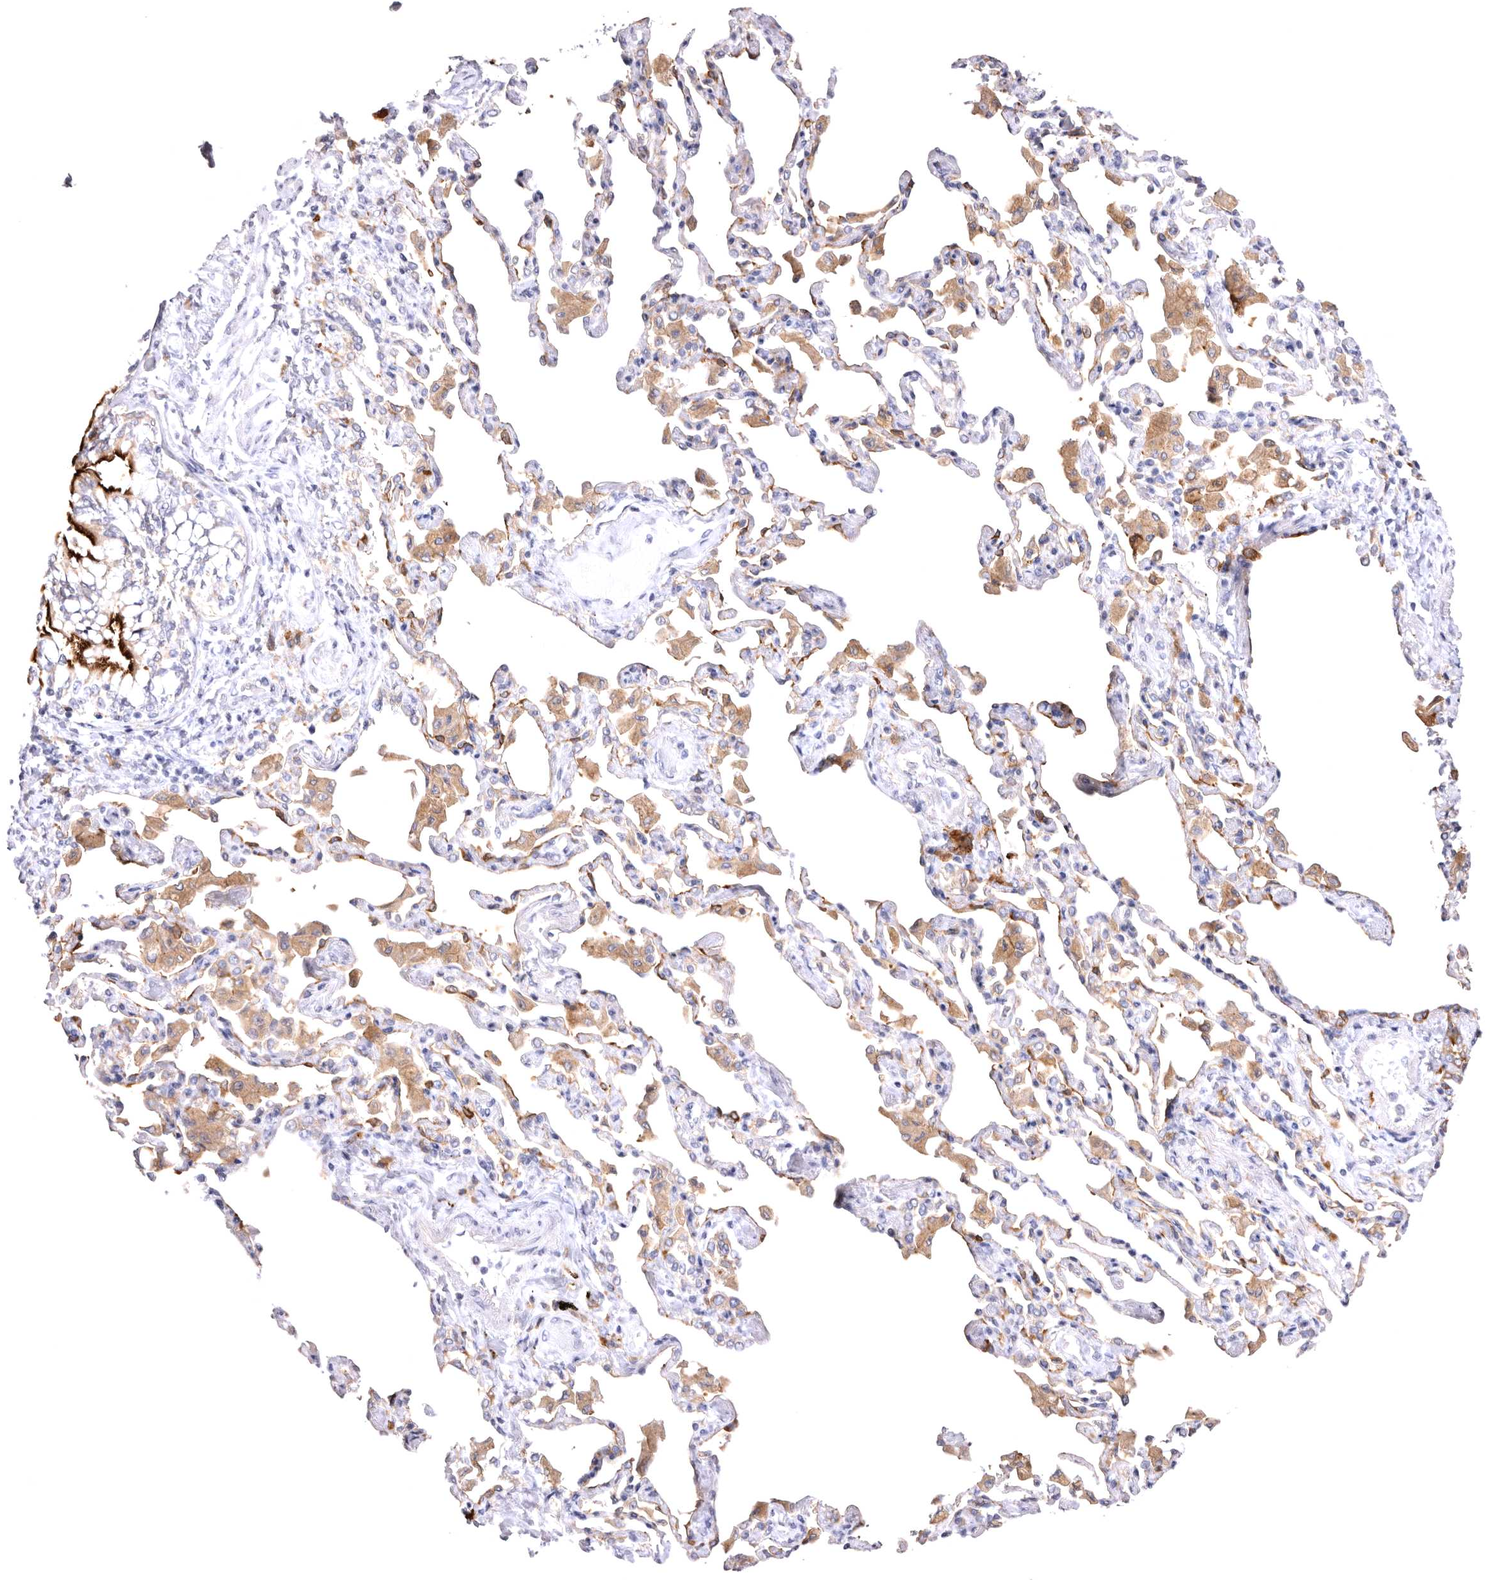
{"staining": {"intensity": "strong", "quantity": "25%-75%", "location": "cytoplasmic/membranous"}, "tissue": "bronchus", "cell_type": "Respiratory epithelial cells", "image_type": "normal", "snomed": [{"axis": "morphology", "description": "Normal tissue, NOS"}, {"axis": "morphology", "description": "Inflammation, NOS"}, {"axis": "topography", "description": "Bronchus"}, {"axis": "topography", "description": "Lung"}], "caption": "Unremarkable bronchus displays strong cytoplasmic/membranous expression in approximately 25%-75% of respiratory epithelial cells, visualized by immunohistochemistry.", "gene": "VPS45", "patient": {"sex": "female", "age": 46}}